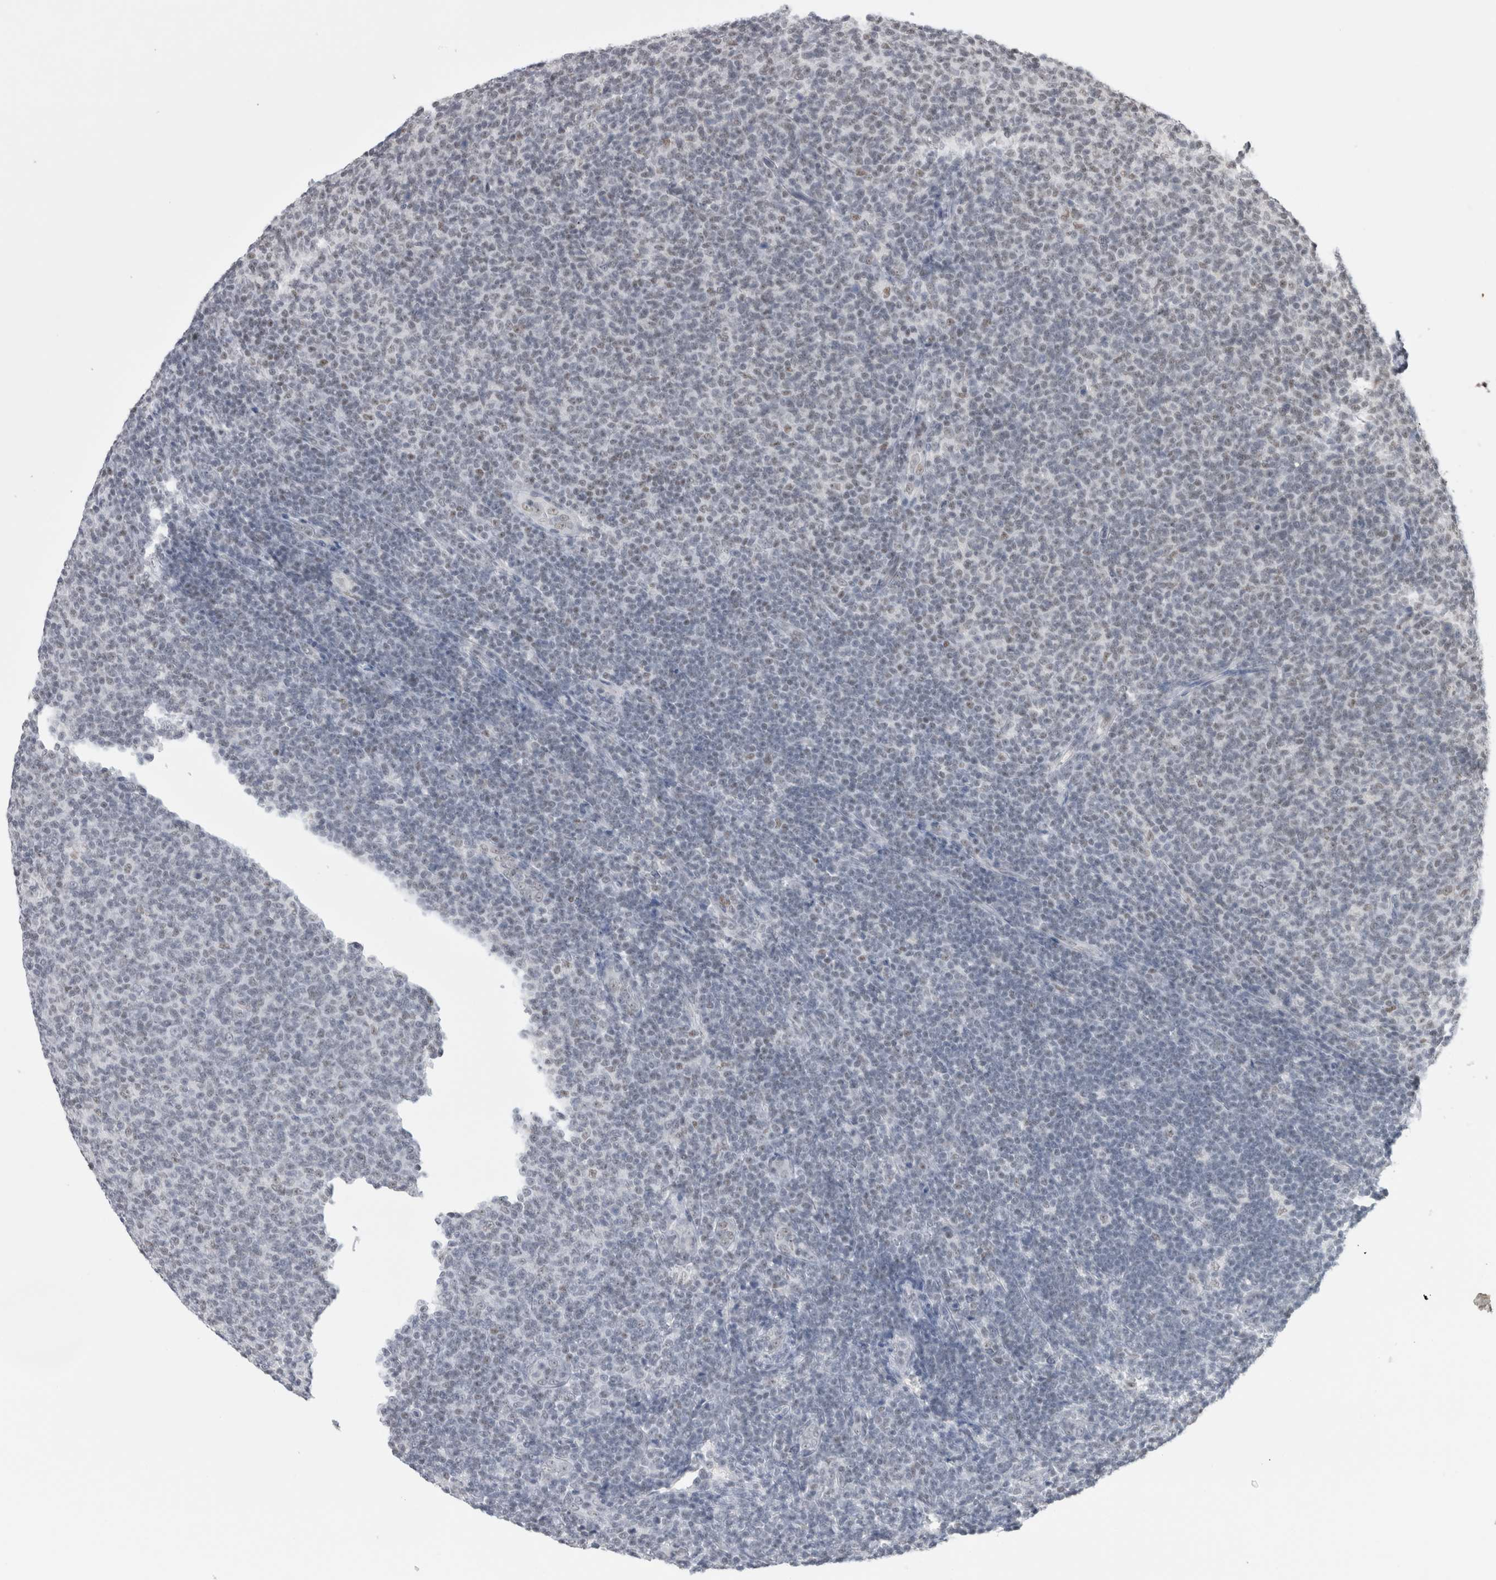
{"staining": {"intensity": "negative", "quantity": "none", "location": "none"}, "tissue": "lymphoma", "cell_type": "Tumor cells", "image_type": "cancer", "snomed": [{"axis": "morphology", "description": "Malignant lymphoma, non-Hodgkin's type, Low grade"}, {"axis": "topography", "description": "Lymph node"}], "caption": "Low-grade malignant lymphoma, non-Hodgkin's type stained for a protein using immunohistochemistry demonstrates no expression tumor cells.", "gene": "DAXX", "patient": {"sex": "male", "age": 66}}